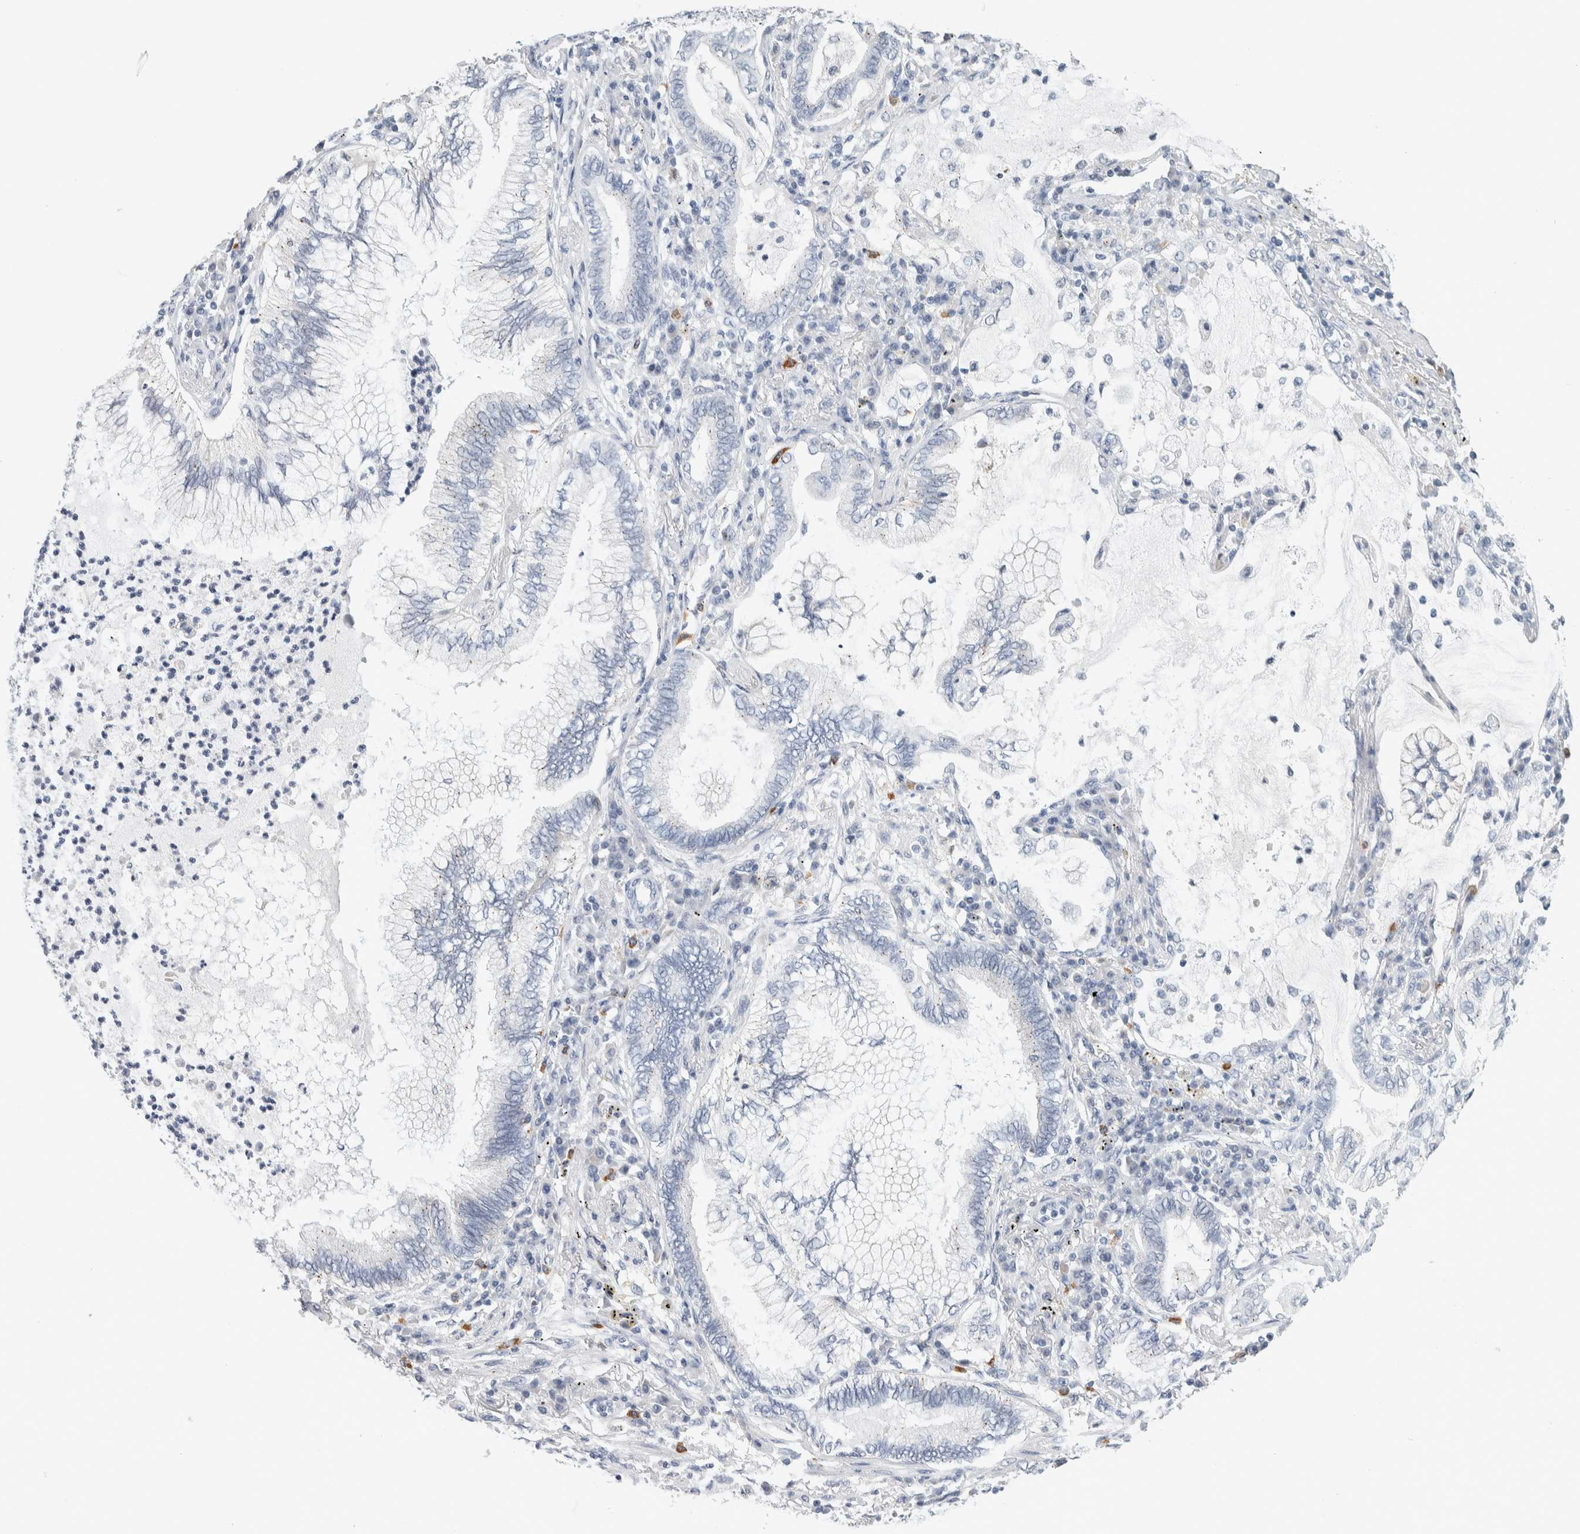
{"staining": {"intensity": "negative", "quantity": "none", "location": "none"}, "tissue": "lung cancer", "cell_type": "Tumor cells", "image_type": "cancer", "snomed": [{"axis": "morphology", "description": "Normal tissue, NOS"}, {"axis": "morphology", "description": "Adenocarcinoma, NOS"}, {"axis": "topography", "description": "Bronchus"}, {"axis": "topography", "description": "Lung"}], "caption": "Lung cancer was stained to show a protein in brown. There is no significant expression in tumor cells.", "gene": "SCN2A", "patient": {"sex": "female", "age": 70}}